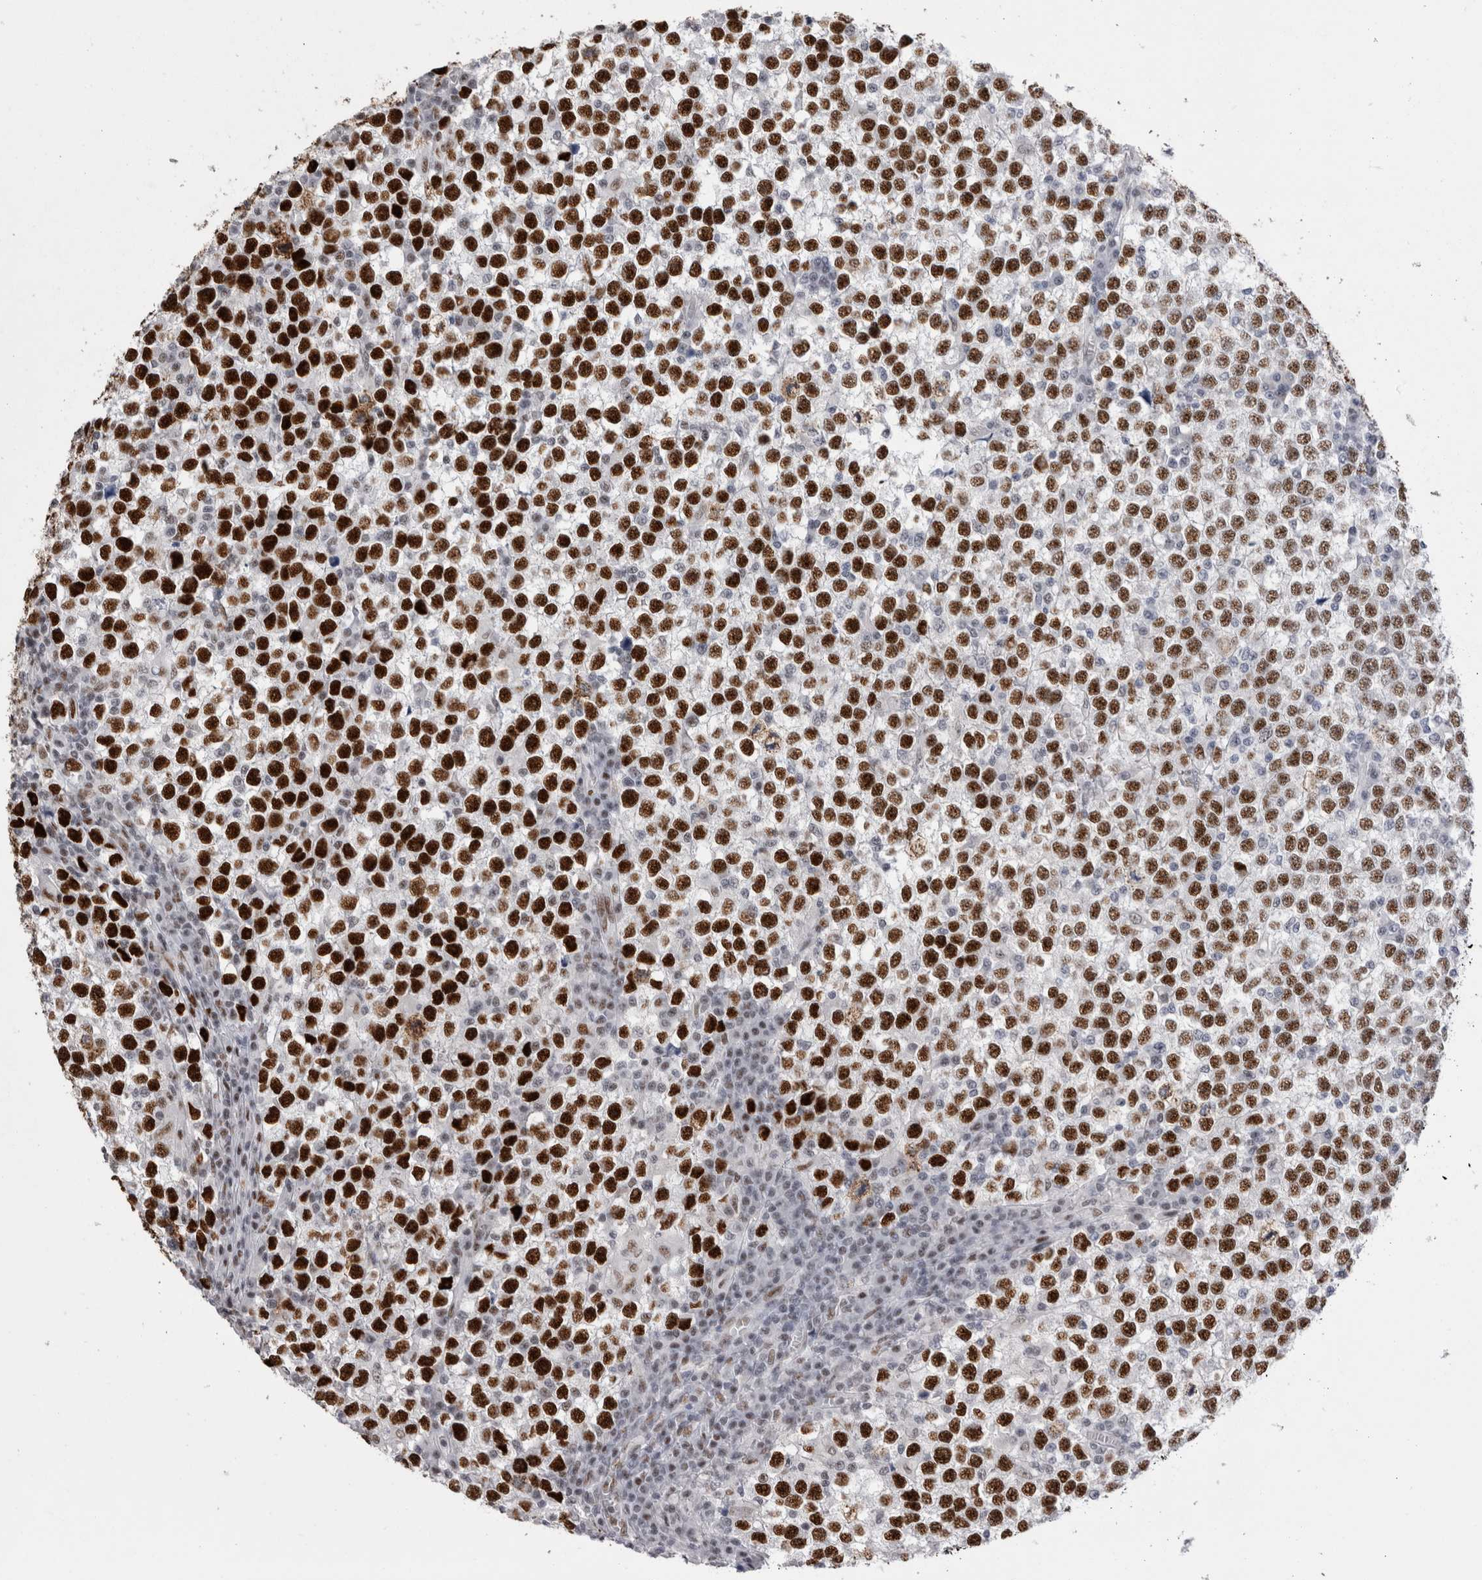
{"staining": {"intensity": "strong", "quantity": ">75%", "location": "nuclear"}, "tissue": "testis cancer", "cell_type": "Tumor cells", "image_type": "cancer", "snomed": [{"axis": "morphology", "description": "Seminoma, NOS"}, {"axis": "topography", "description": "Testis"}], "caption": "This is a photomicrograph of immunohistochemistry staining of testis cancer, which shows strong positivity in the nuclear of tumor cells.", "gene": "RBM6", "patient": {"sex": "male", "age": 65}}